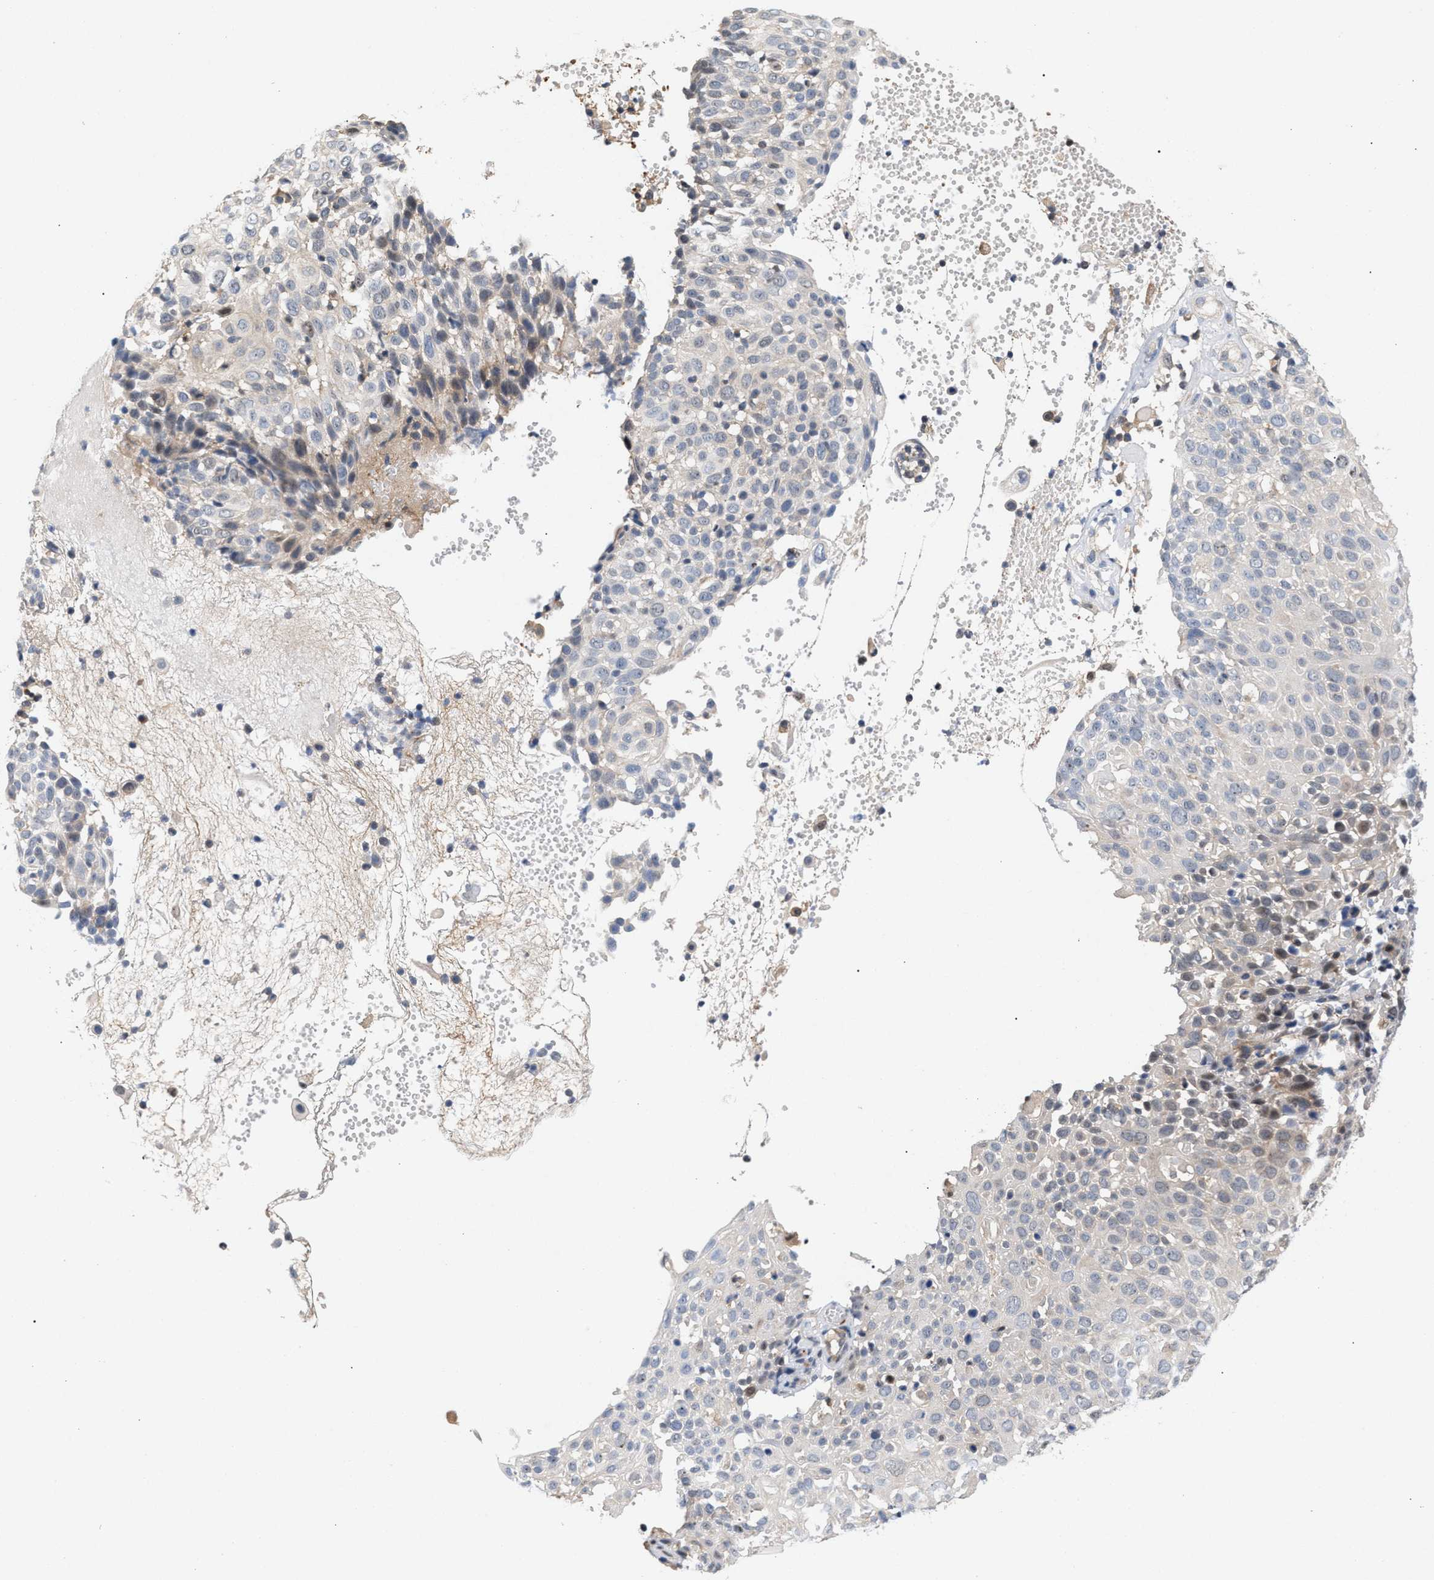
{"staining": {"intensity": "weak", "quantity": "<25%", "location": "cytoplasmic/membranous"}, "tissue": "cervical cancer", "cell_type": "Tumor cells", "image_type": "cancer", "snomed": [{"axis": "morphology", "description": "Squamous cell carcinoma, NOS"}, {"axis": "topography", "description": "Cervix"}], "caption": "An IHC photomicrograph of cervical squamous cell carcinoma is shown. There is no staining in tumor cells of cervical squamous cell carcinoma.", "gene": "GLOD4", "patient": {"sex": "female", "age": 74}}